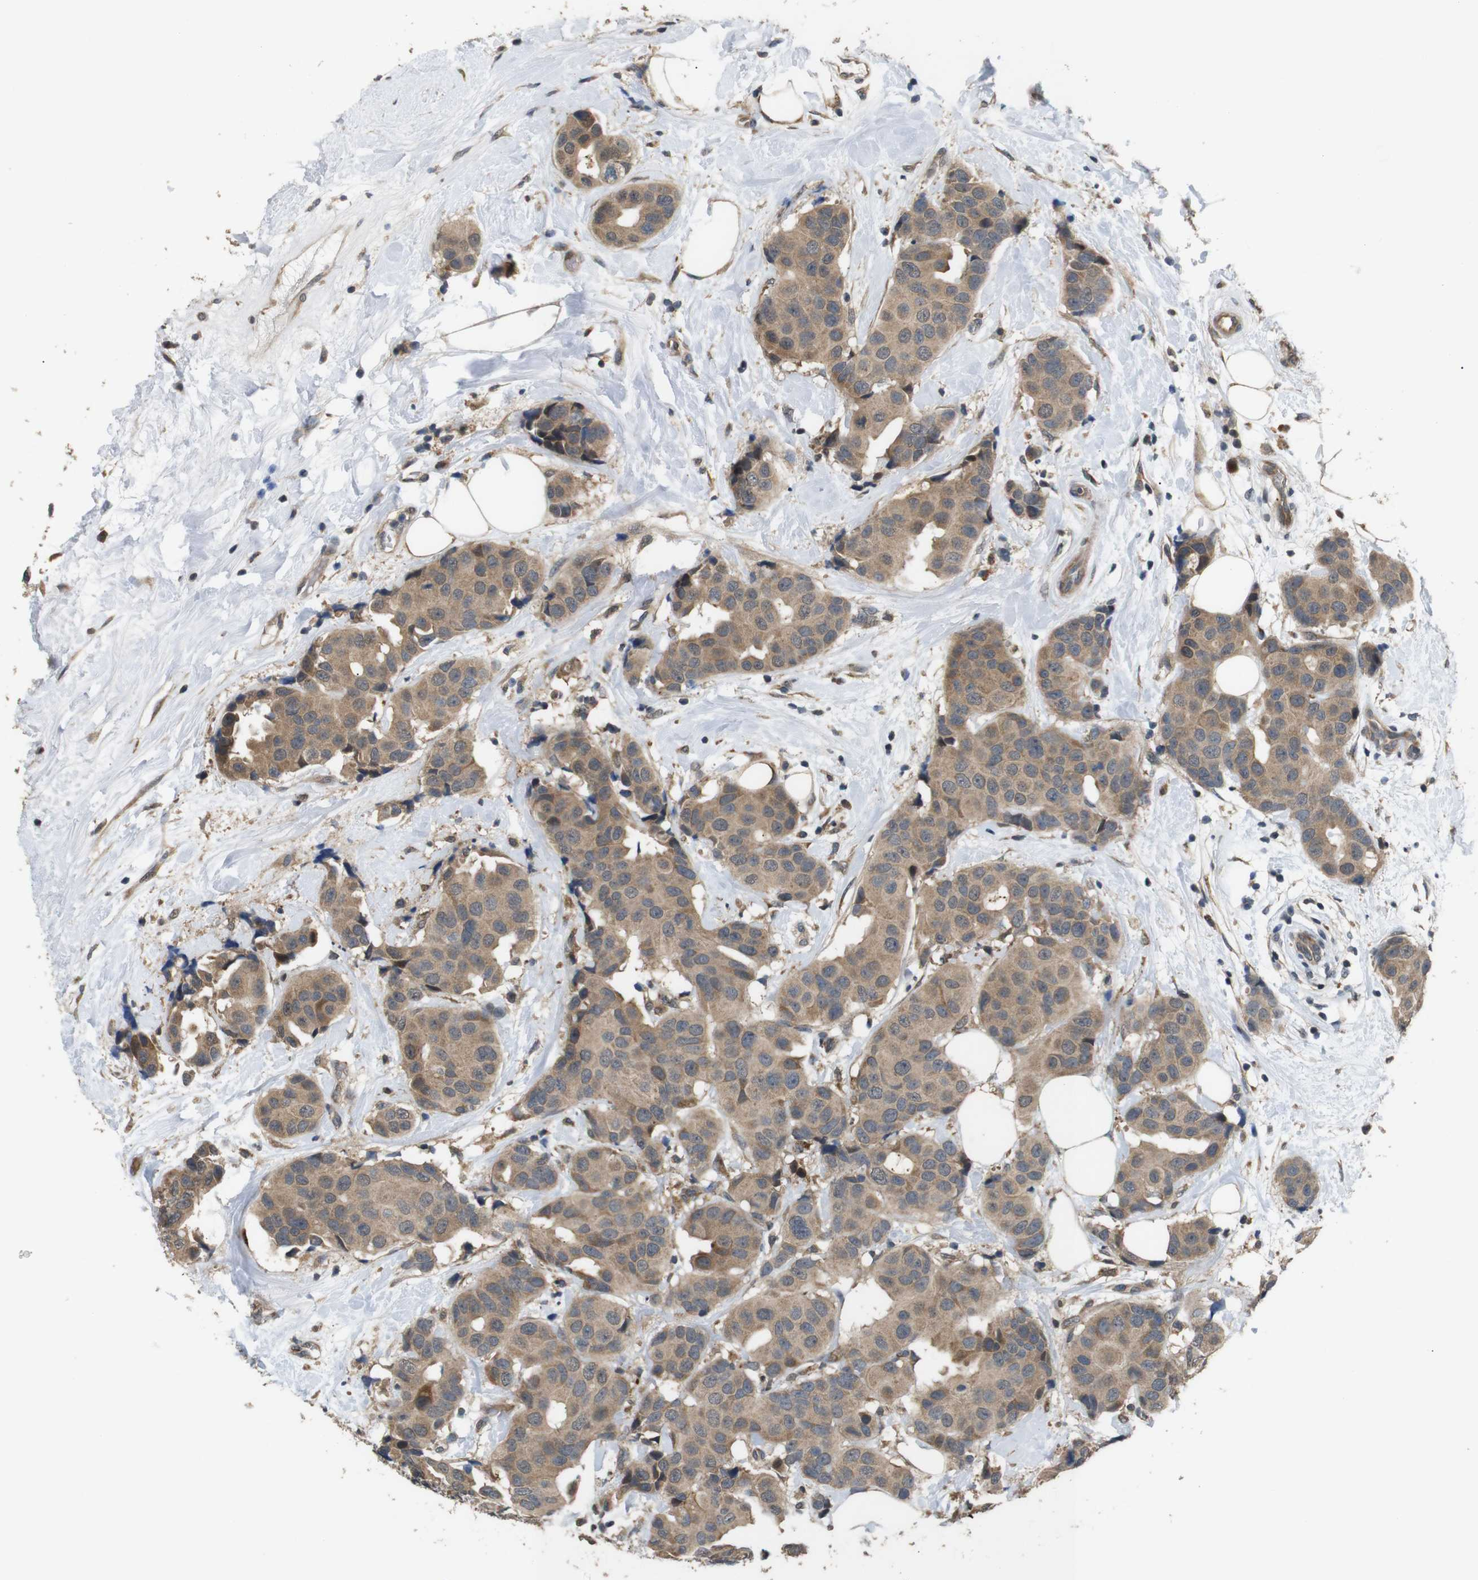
{"staining": {"intensity": "moderate", "quantity": ">75%", "location": "cytoplasmic/membranous"}, "tissue": "breast cancer", "cell_type": "Tumor cells", "image_type": "cancer", "snomed": [{"axis": "morphology", "description": "Normal tissue, NOS"}, {"axis": "morphology", "description": "Duct carcinoma"}, {"axis": "topography", "description": "Breast"}], "caption": "Breast cancer stained for a protein displays moderate cytoplasmic/membranous positivity in tumor cells. (DAB IHC, brown staining for protein, blue staining for nuclei).", "gene": "EPHB2", "patient": {"sex": "female", "age": 39}}